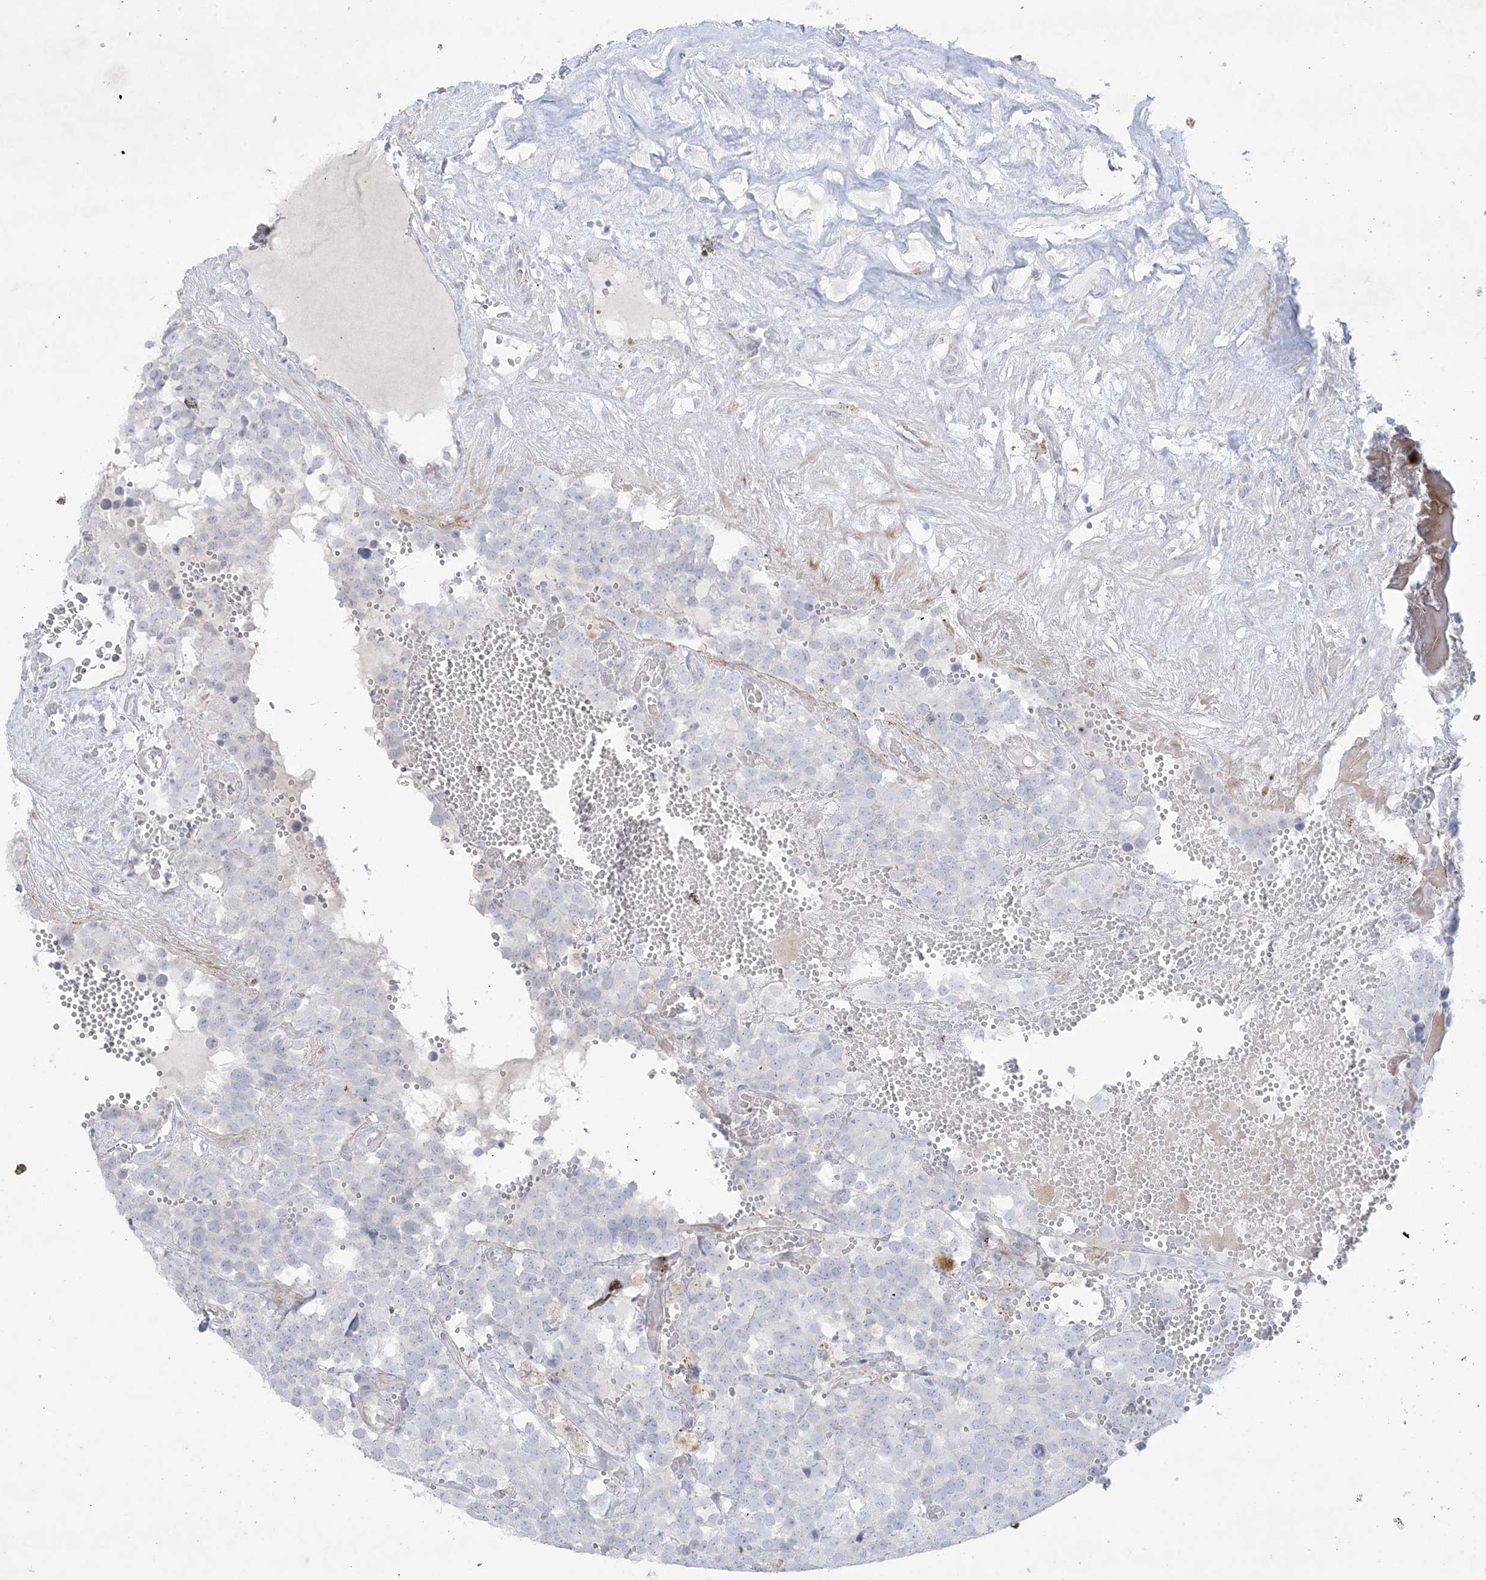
{"staining": {"intensity": "negative", "quantity": "none", "location": "none"}, "tissue": "testis cancer", "cell_type": "Tumor cells", "image_type": "cancer", "snomed": [{"axis": "morphology", "description": "Seminoma, NOS"}, {"axis": "topography", "description": "Testis"}], "caption": "Testis seminoma stained for a protein using immunohistochemistry (IHC) displays no positivity tumor cells.", "gene": "B3GNT7", "patient": {"sex": "male", "age": 71}}